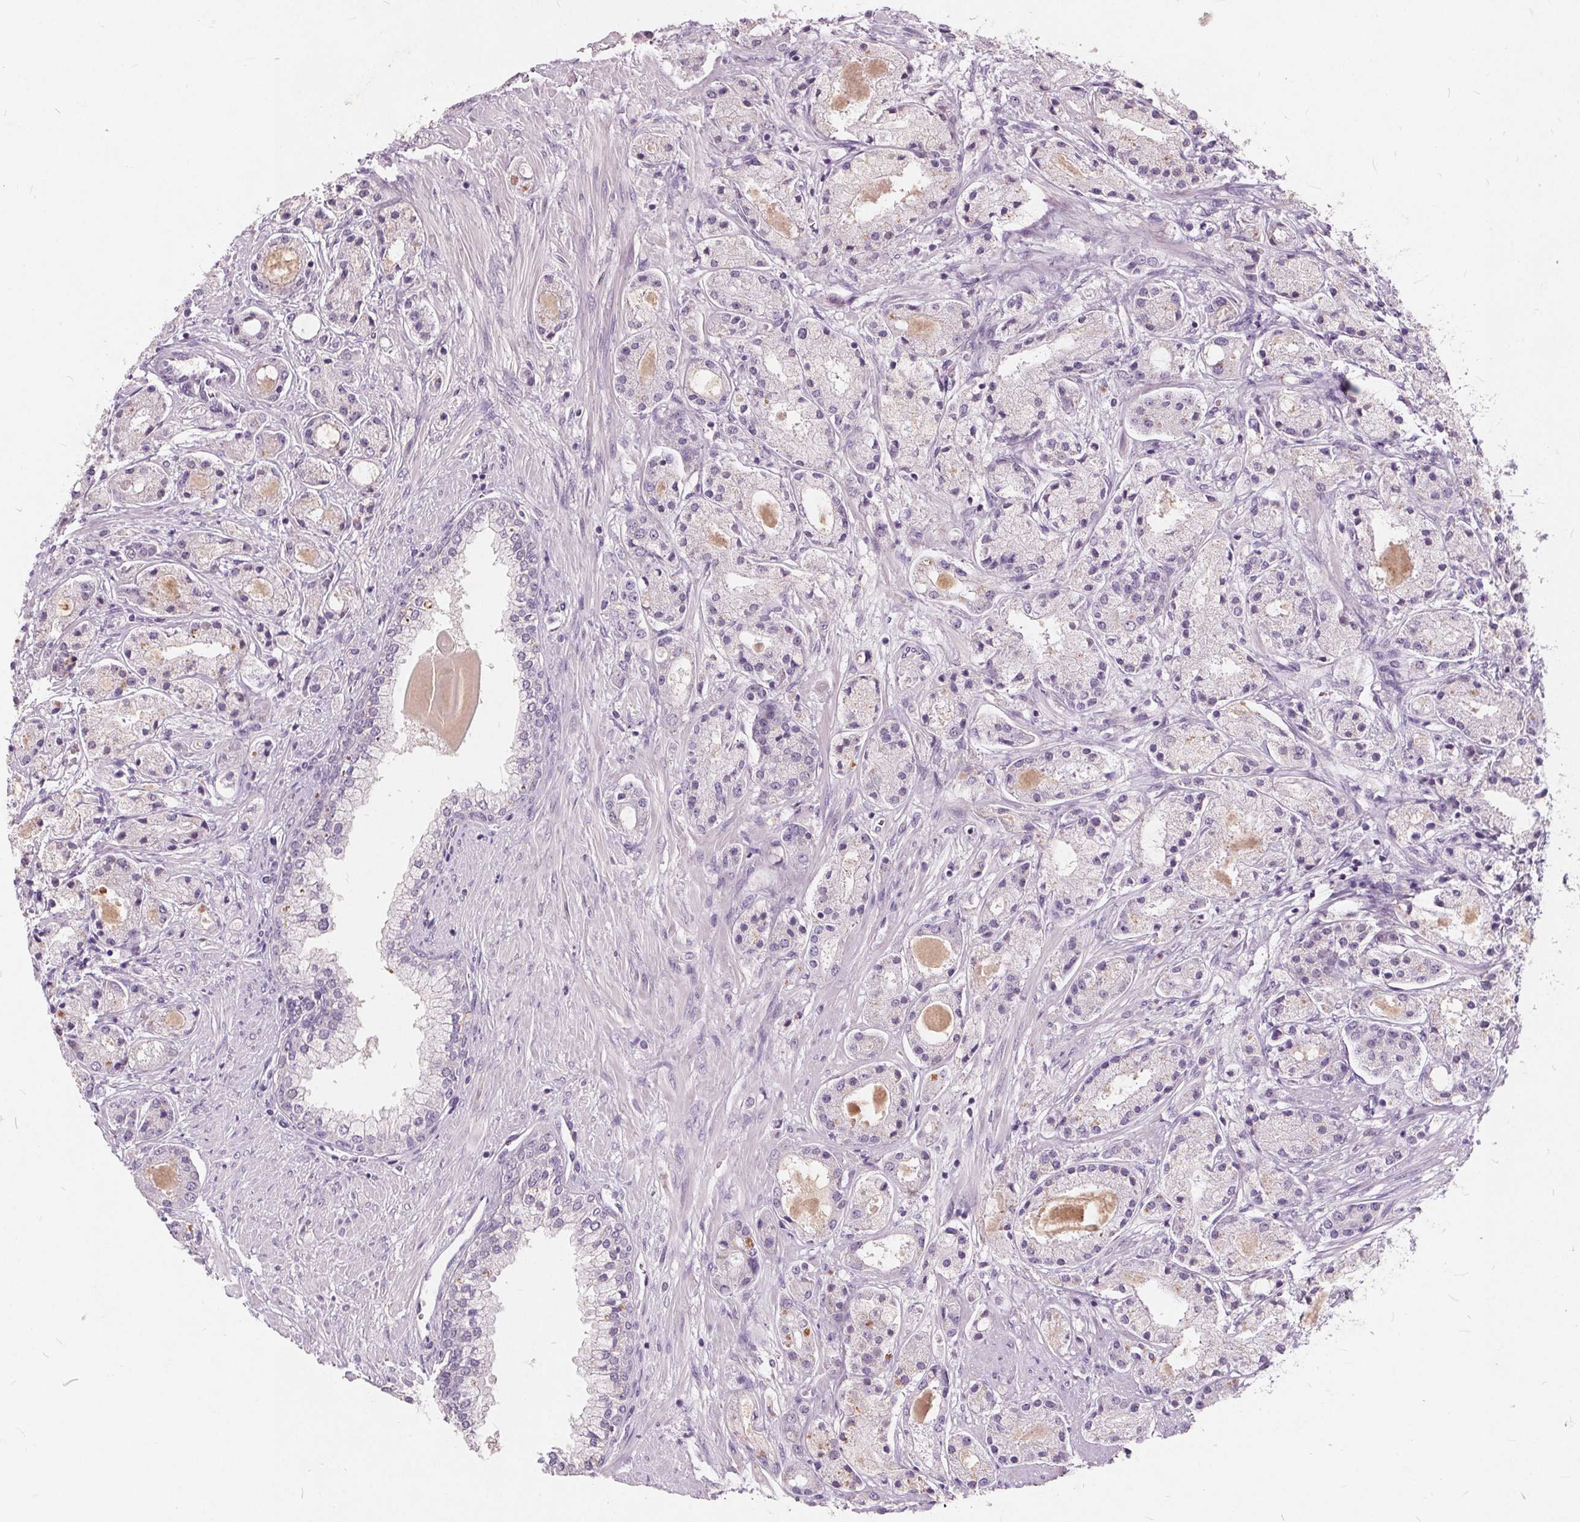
{"staining": {"intensity": "negative", "quantity": "none", "location": "none"}, "tissue": "prostate cancer", "cell_type": "Tumor cells", "image_type": "cancer", "snomed": [{"axis": "morphology", "description": "Adenocarcinoma, High grade"}, {"axis": "topography", "description": "Prostate"}], "caption": "Immunohistochemistry histopathology image of neoplastic tissue: human high-grade adenocarcinoma (prostate) stained with DAB reveals no significant protein expression in tumor cells.", "gene": "PLA2G2E", "patient": {"sex": "male", "age": 67}}